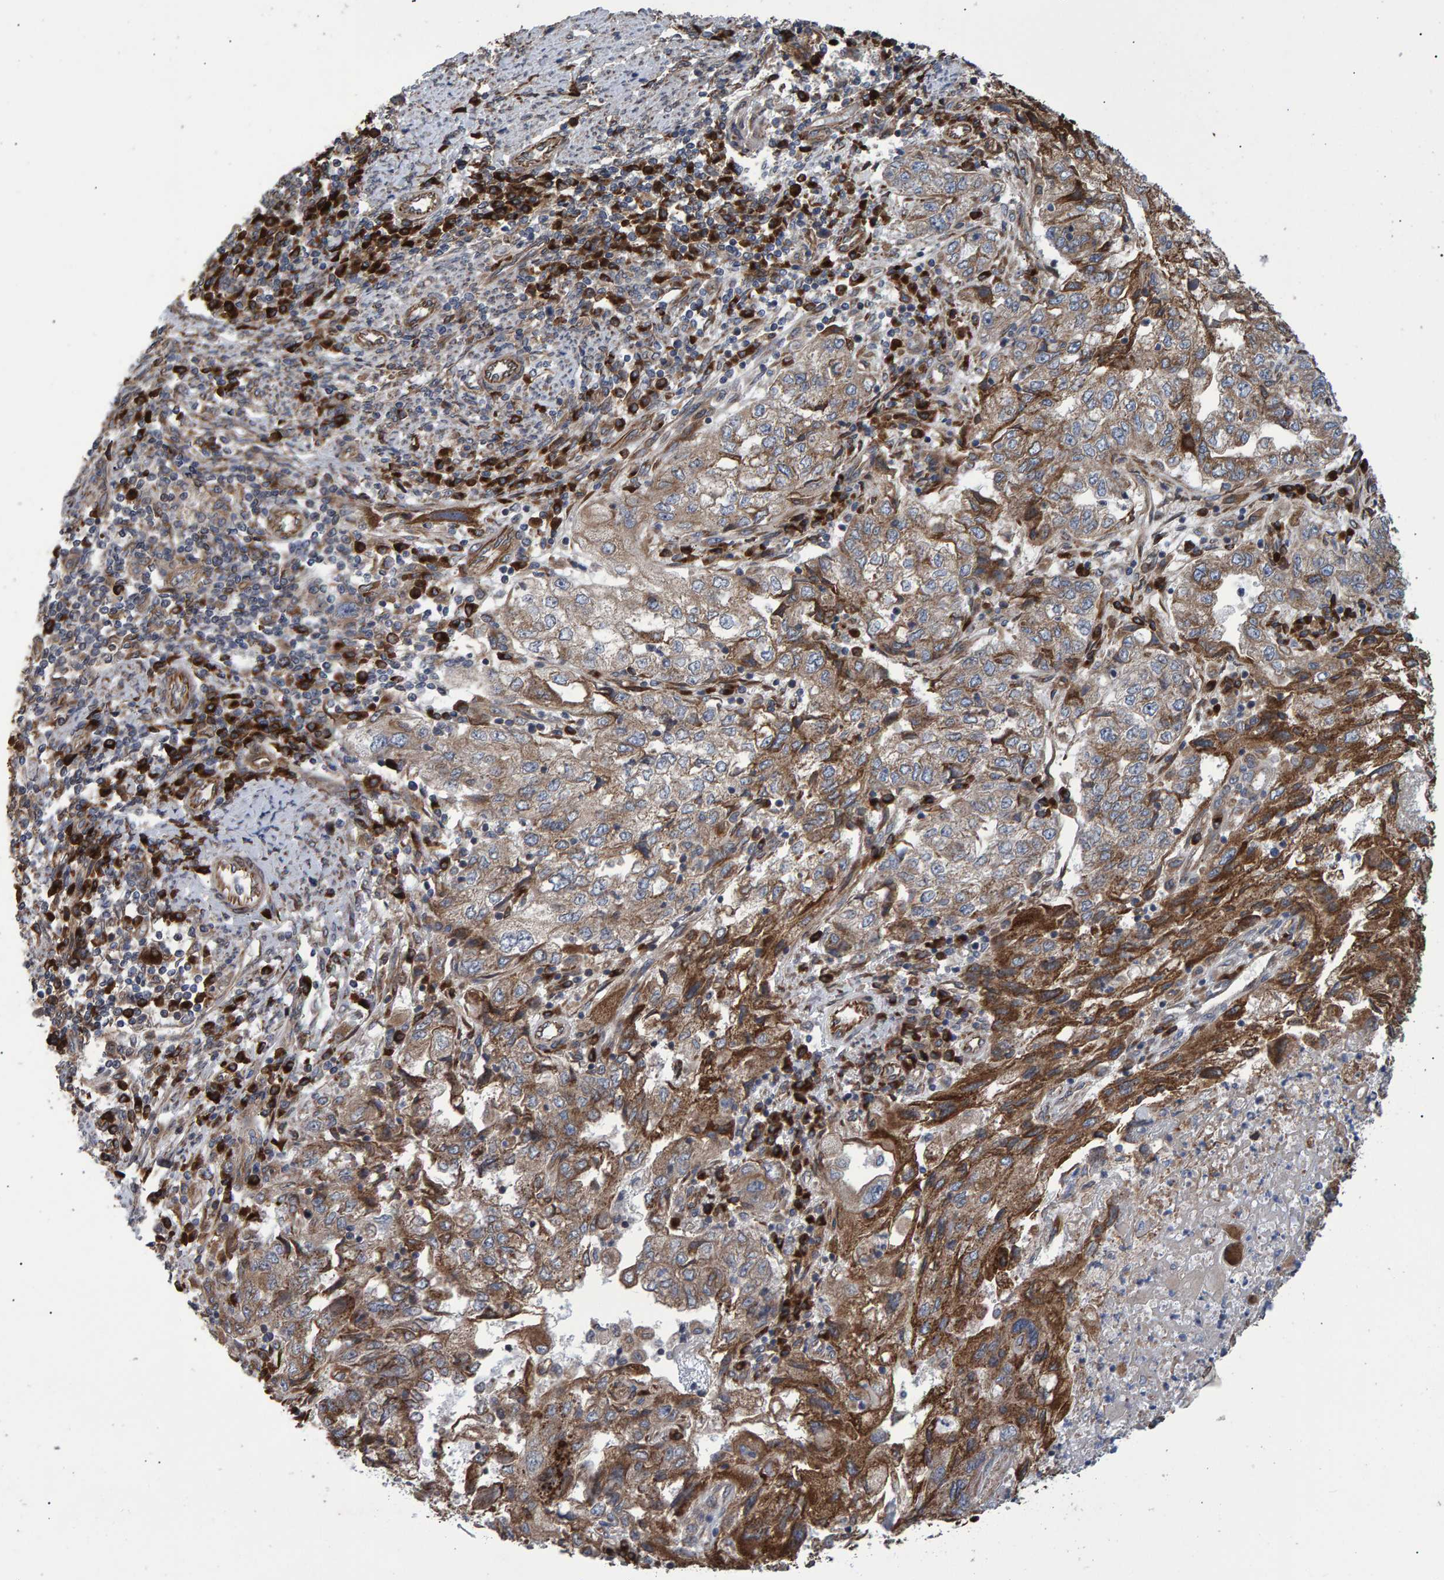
{"staining": {"intensity": "moderate", "quantity": "25%-75%", "location": "cytoplasmic/membranous"}, "tissue": "endometrial cancer", "cell_type": "Tumor cells", "image_type": "cancer", "snomed": [{"axis": "morphology", "description": "Adenocarcinoma, NOS"}, {"axis": "topography", "description": "Endometrium"}], "caption": "IHC photomicrograph of human endometrial adenocarcinoma stained for a protein (brown), which reveals medium levels of moderate cytoplasmic/membranous expression in approximately 25%-75% of tumor cells.", "gene": "FAM117A", "patient": {"sex": "female", "age": 49}}